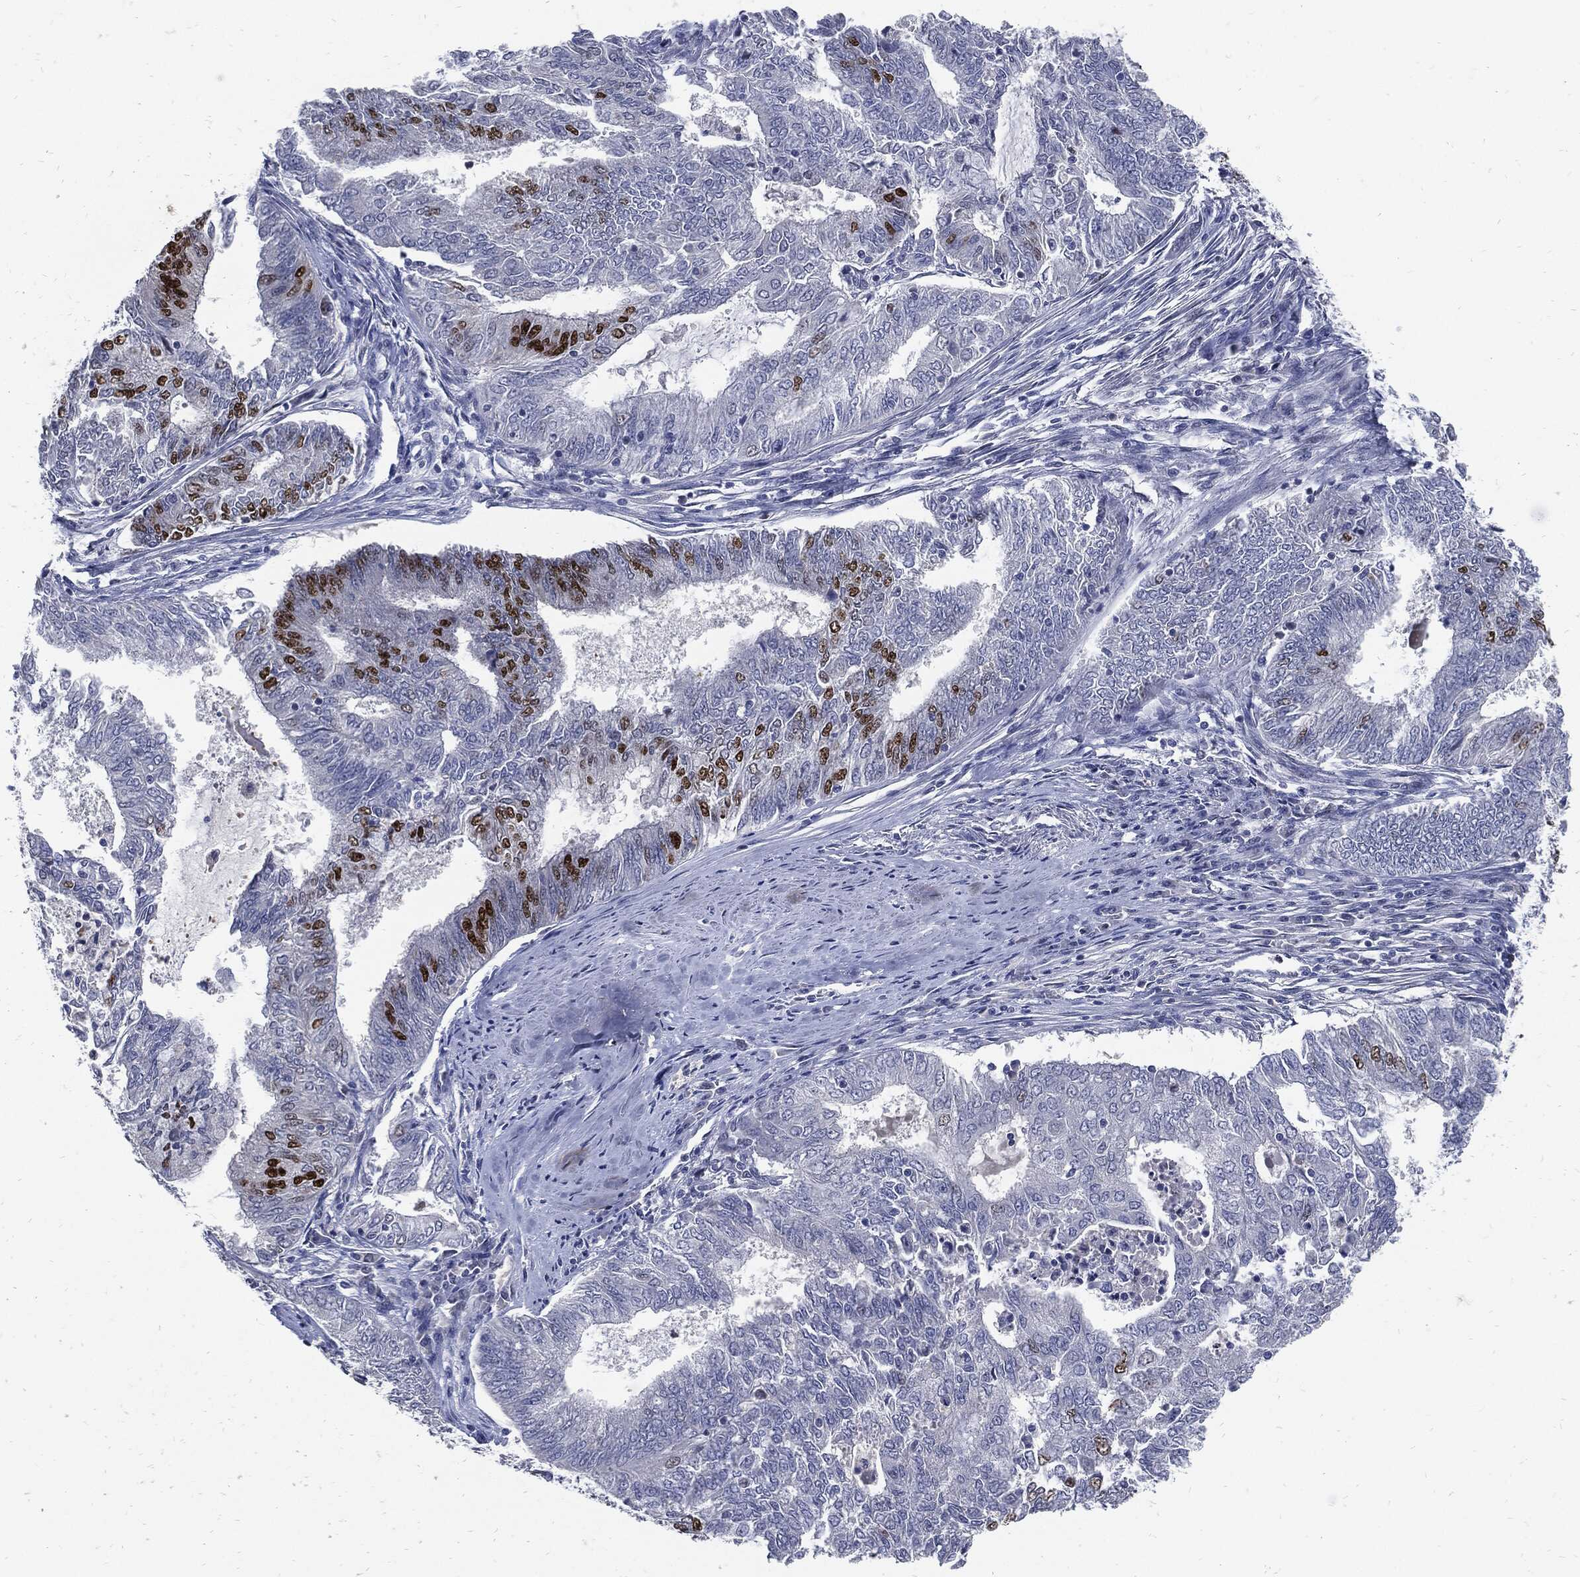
{"staining": {"intensity": "strong", "quantity": "<25%", "location": "nuclear"}, "tissue": "endometrial cancer", "cell_type": "Tumor cells", "image_type": "cancer", "snomed": [{"axis": "morphology", "description": "Adenocarcinoma, NOS"}, {"axis": "topography", "description": "Endometrium"}], "caption": "Immunohistochemistry (DAB (3,3'-diaminobenzidine)) staining of human adenocarcinoma (endometrial) displays strong nuclear protein positivity in about <25% of tumor cells.", "gene": "NBN", "patient": {"sex": "female", "age": 62}}